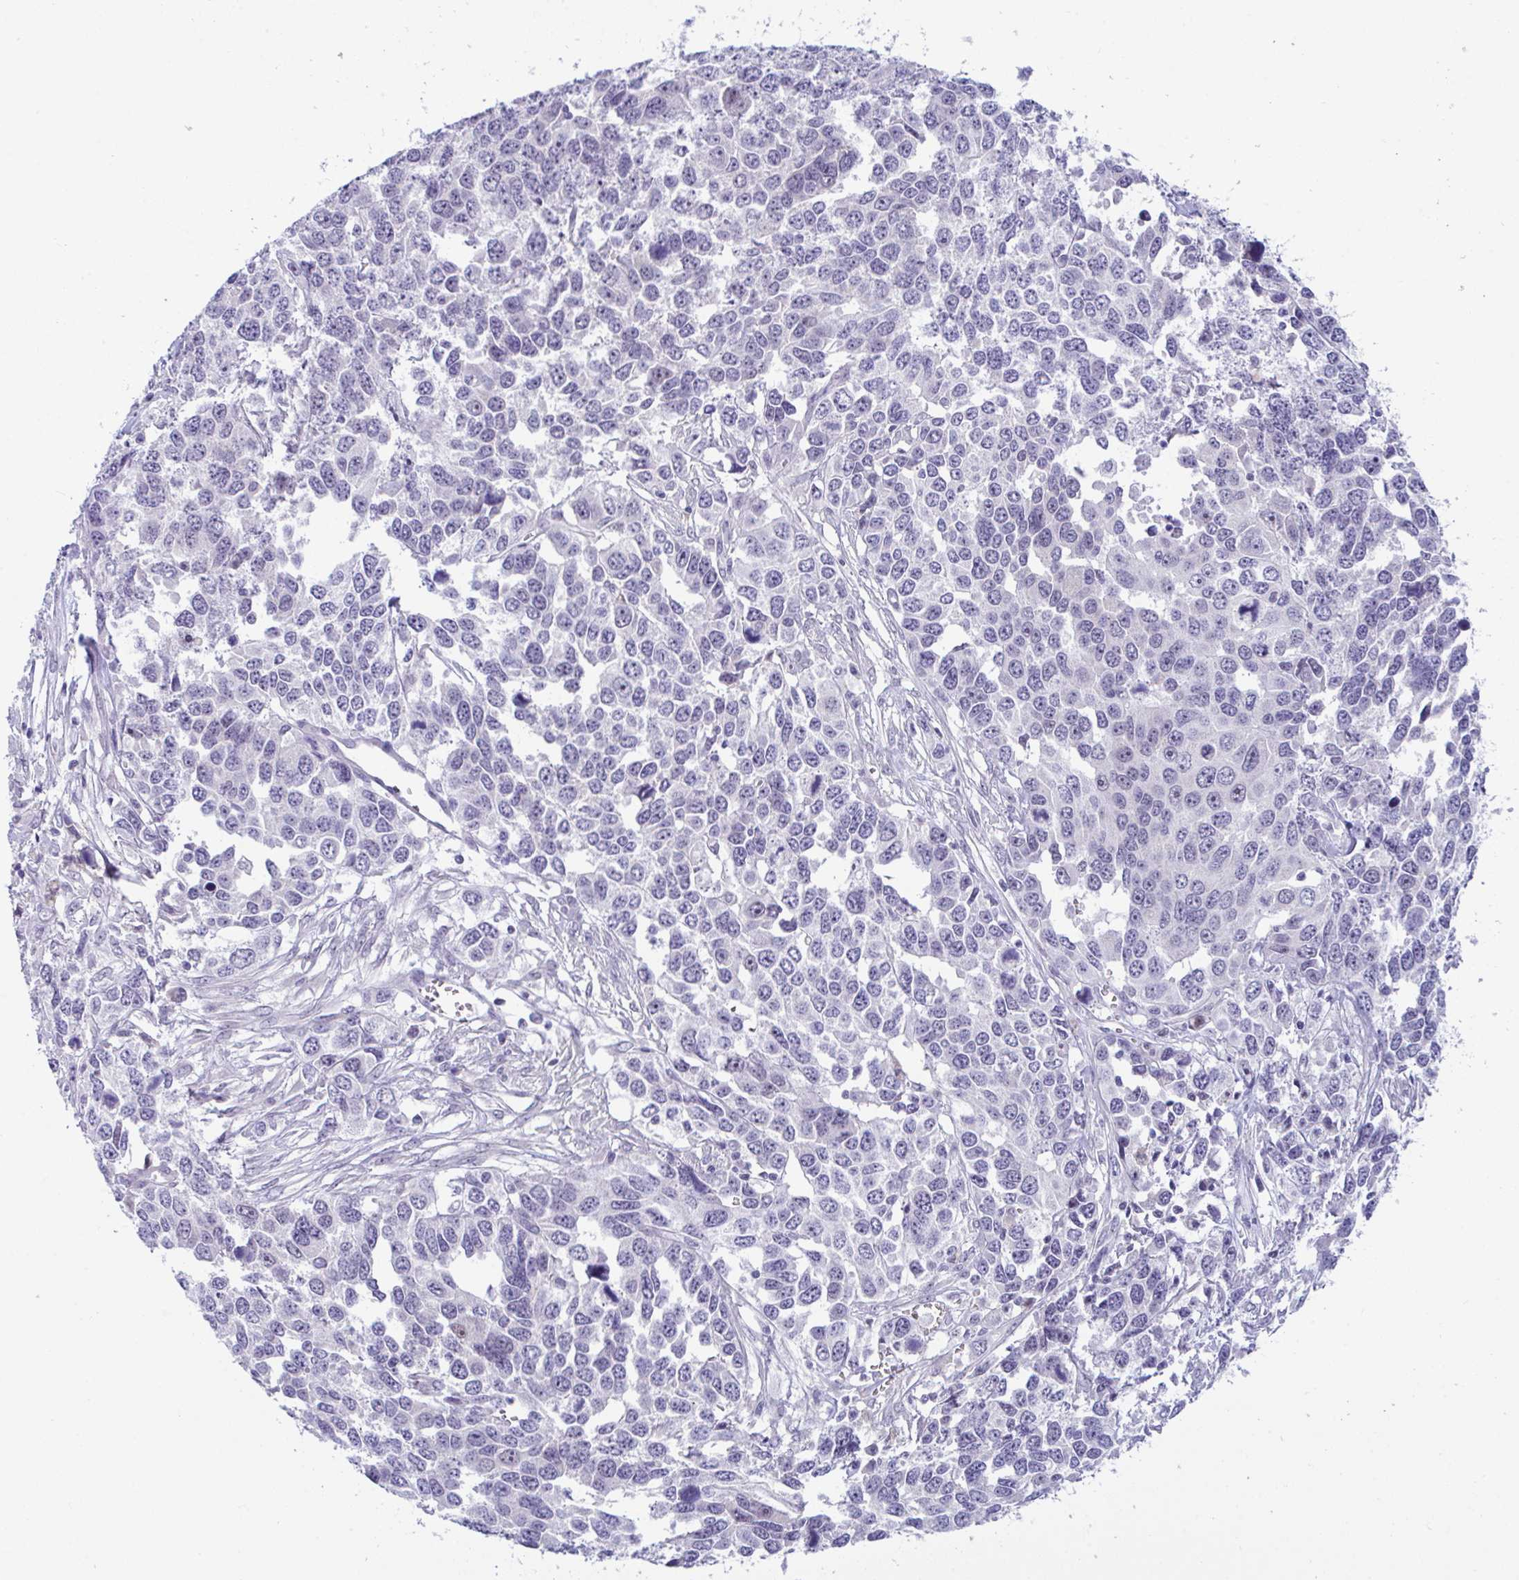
{"staining": {"intensity": "negative", "quantity": "none", "location": "none"}, "tissue": "ovarian cancer", "cell_type": "Tumor cells", "image_type": "cancer", "snomed": [{"axis": "morphology", "description": "Cystadenocarcinoma, serous, NOS"}, {"axis": "topography", "description": "Ovary"}], "caption": "IHC micrograph of serous cystadenocarcinoma (ovarian) stained for a protein (brown), which reveals no positivity in tumor cells.", "gene": "USP35", "patient": {"sex": "female", "age": 76}}